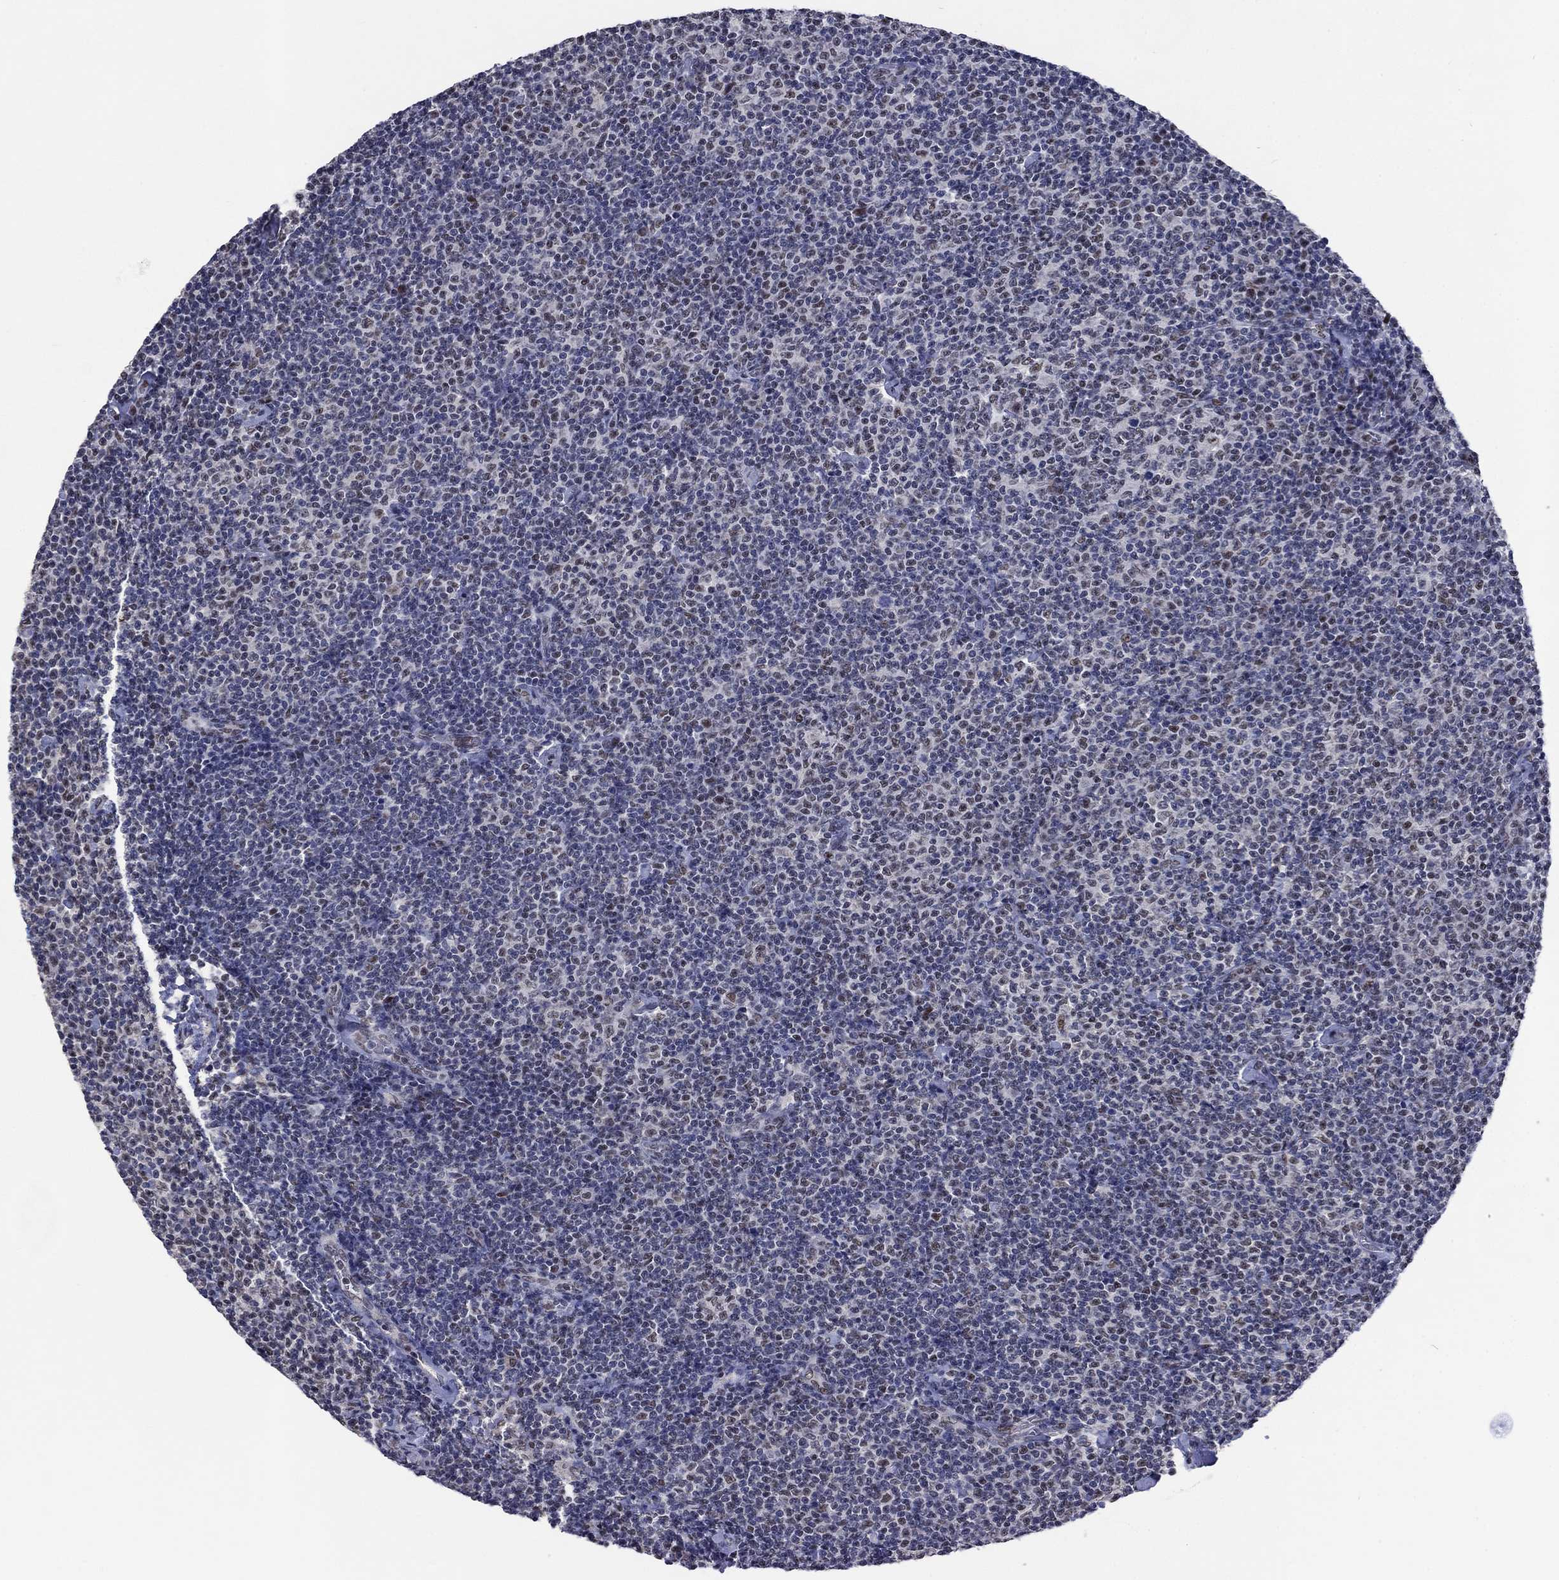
{"staining": {"intensity": "negative", "quantity": "none", "location": "none"}, "tissue": "lymphoma", "cell_type": "Tumor cells", "image_type": "cancer", "snomed": [{"axis": "morphology", "description": "Malignant lymphoma, non-Hodgkin's type, Low grade"}, {"axis": "topography", "description": "Lymph node"}], "caption": "High magnification brightfield microscopy of malignant lymphoma, non-Hodgkin's type (low-grade) stained with DAB (3,3'-diaminobenzidine) (brown) and counterstained with hematoxylin (blue): tumor cells show no significant staining.", "gene": "HTN1", "patient": {"sex": "male", "age": 81}}